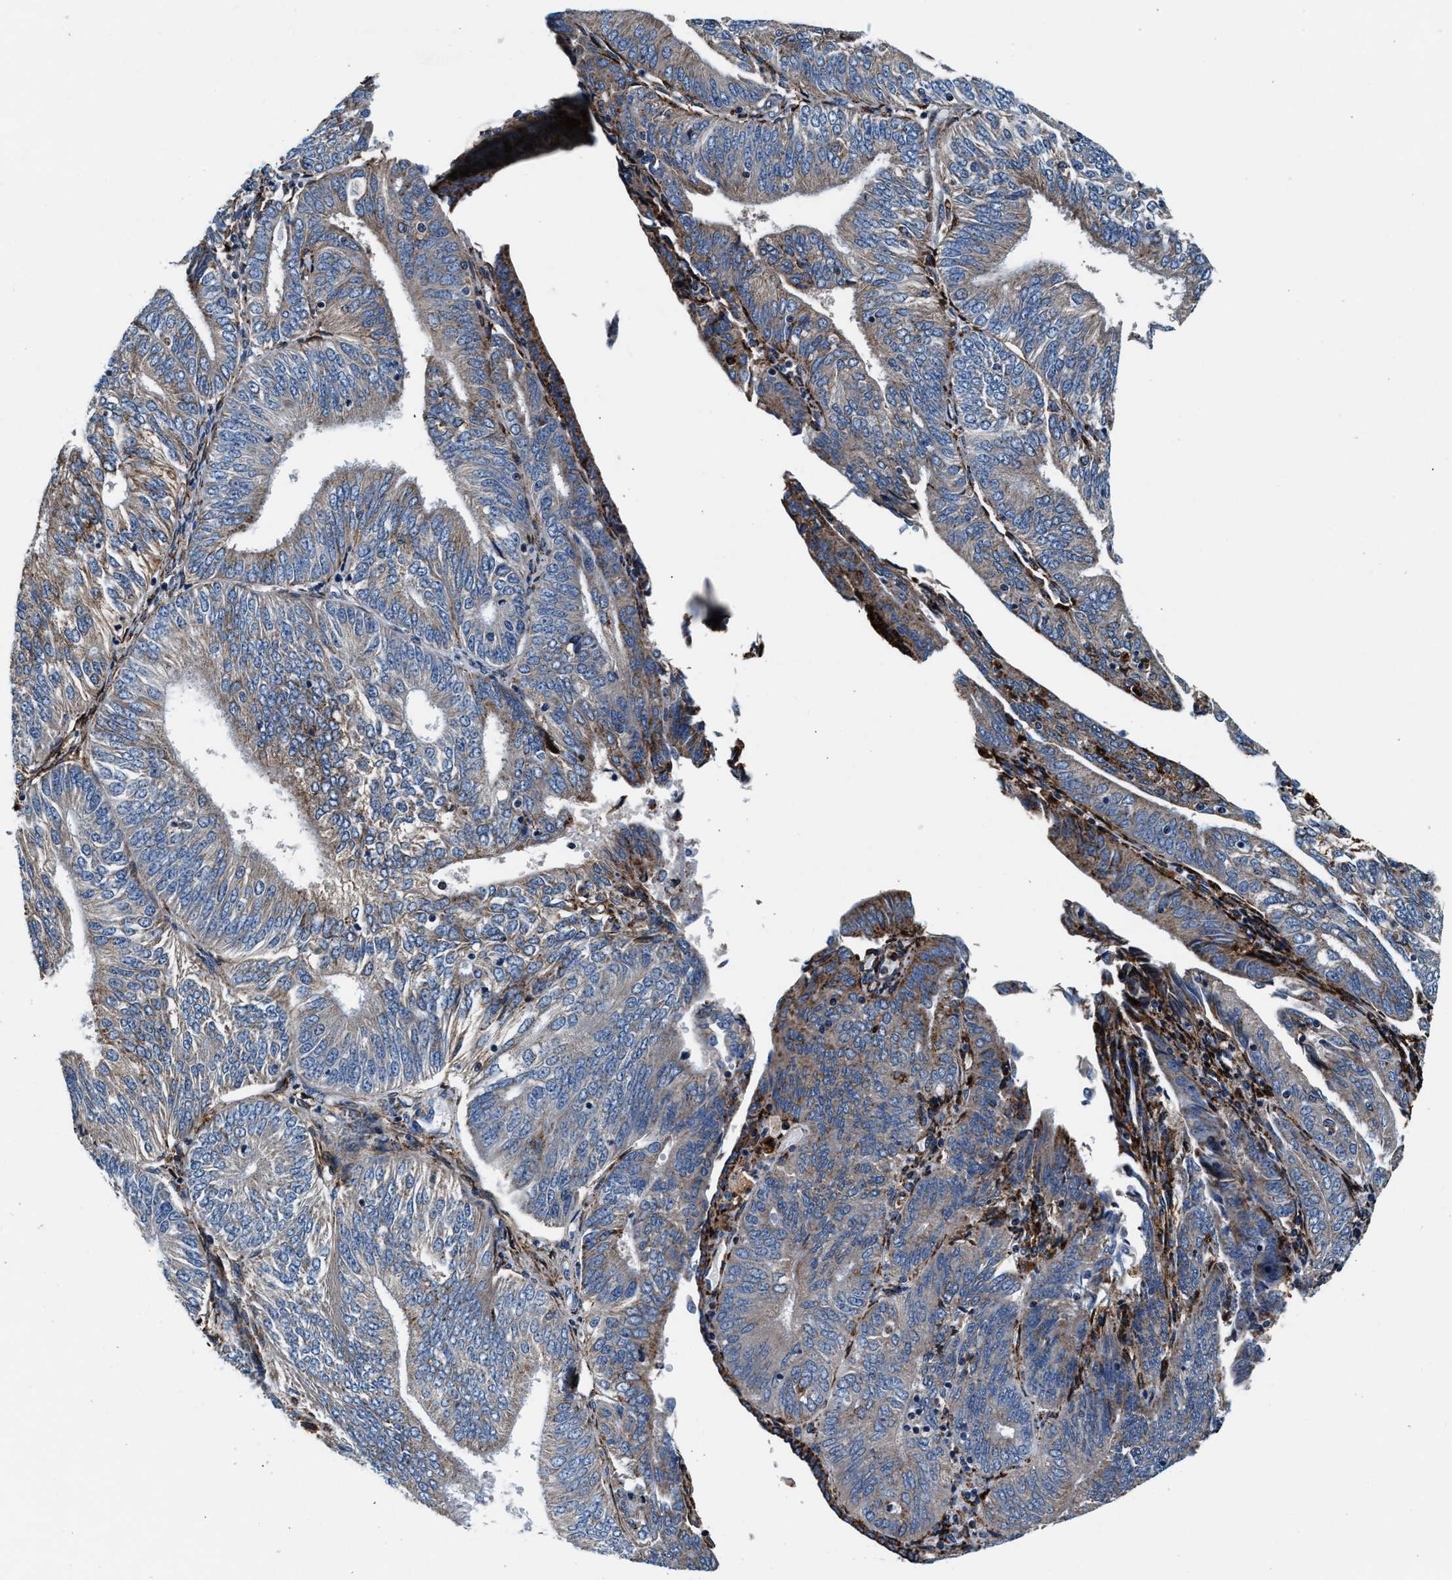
{"staining": {"intensity": "weak", "quantity": "25%-75%", "location": "cytoplasmic/membranous"}, "tissue": "endometrial cancer", "cell_type": "Tumor cells", "image_type": "cancer", "snomed": [{"axis": "morphology", "description": "Adenocarcinoma, NOS"}, {"axis": "topography", "description": "Endometrium"}], "caption": "Tumor cells show low levels of weak cytoplasmic/membranous expression in approximately 25%-75% of cells in endometrial cancer.", "gene": "SLFN11", "patient": {"sex": "female", "age": 58}}